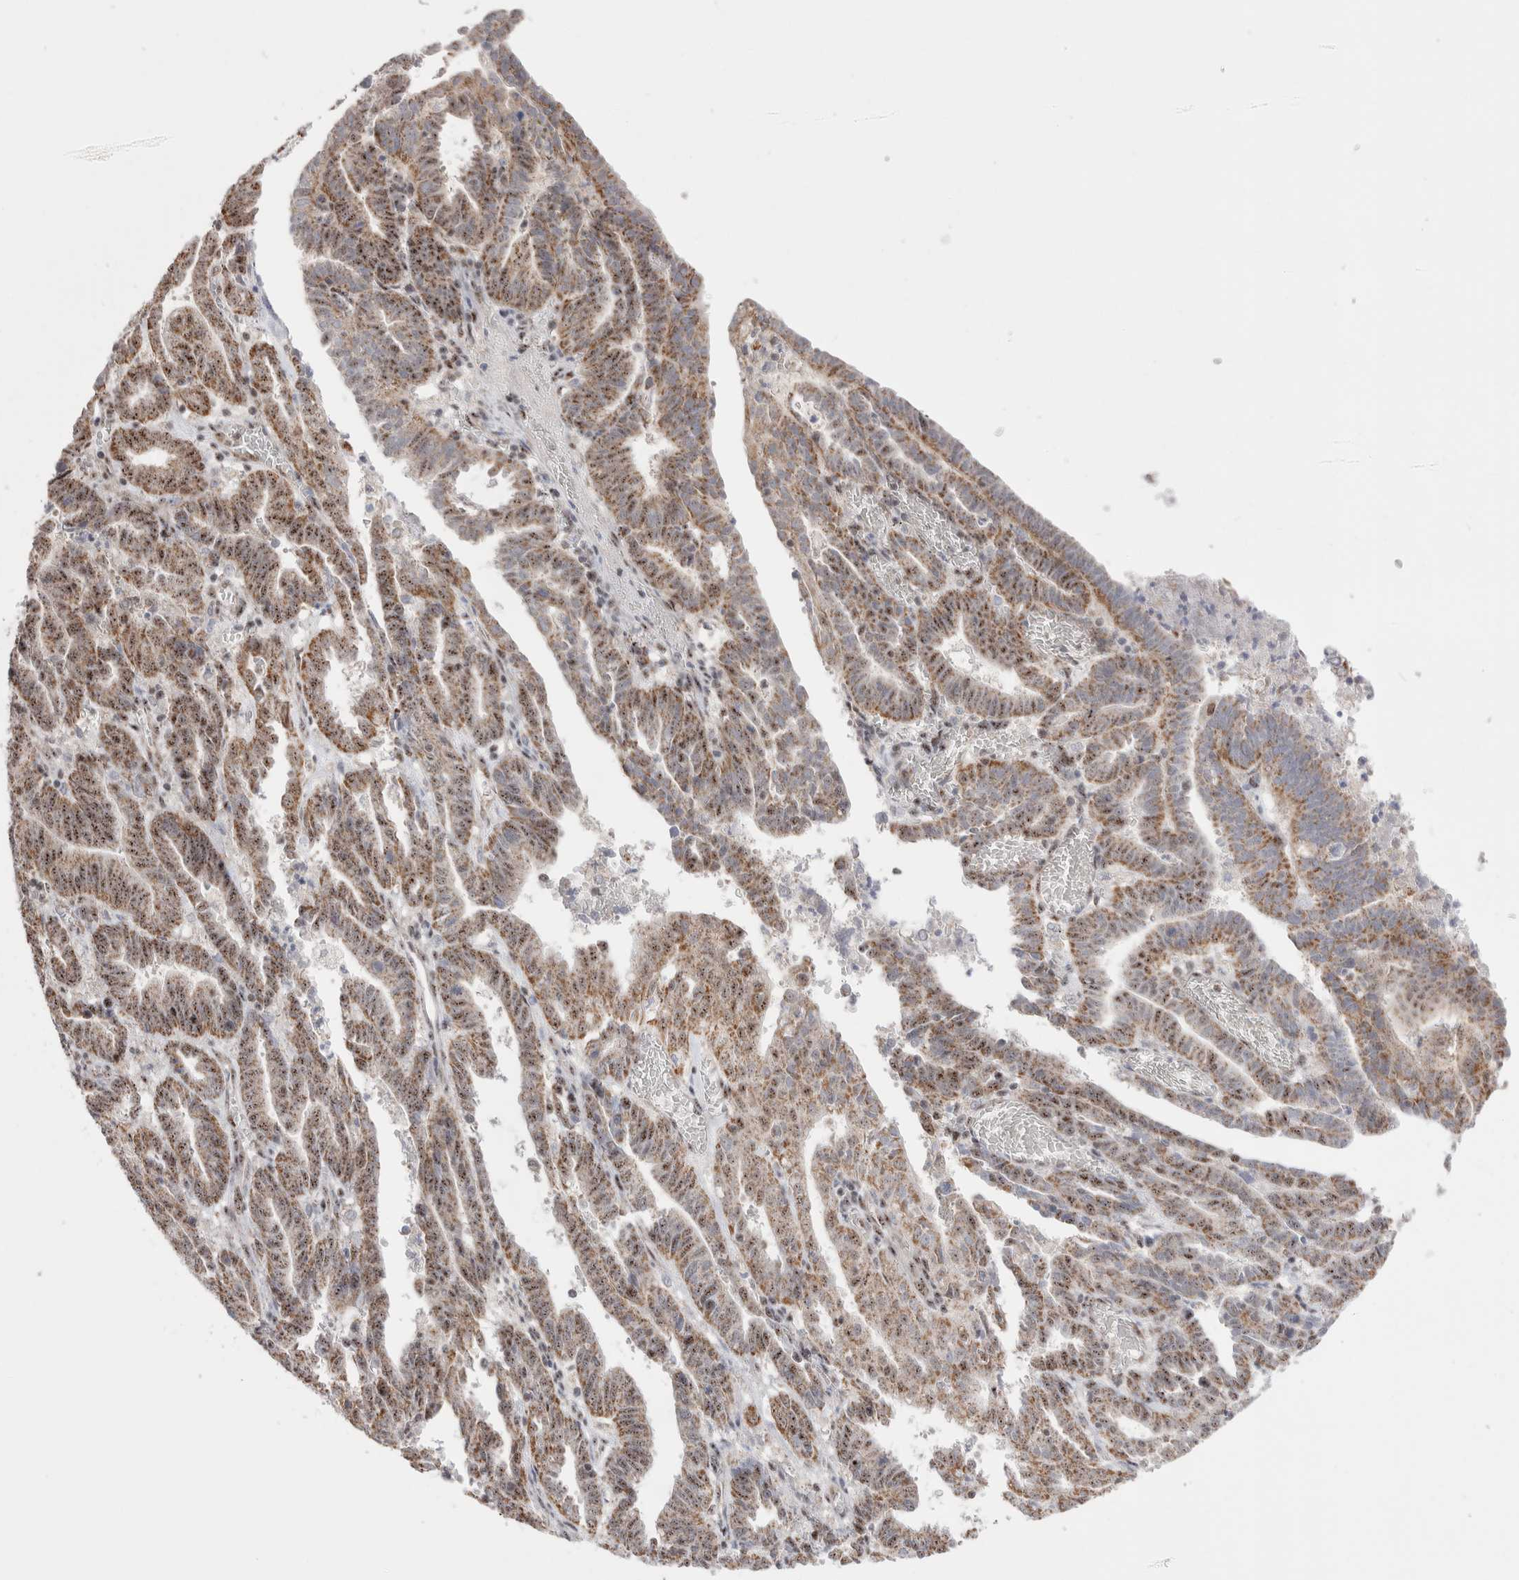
{"staining": {"intensity": "moderate", "quantity": ">75%", "location": "cytoplasmic/membranous,nuclear"}, "tissue": "endometrial cancer", "cell_type": "Tumor cells", "image_type": "cancer", "snomed": [{"axis": "morphology", "description": "Adenocarcinoma, NOS"}, {"axis": "topography", "description": "Uterus"}], "caption": "This is an image of IHC staining of adenocarcinoma (endometrial), which shows moderate expression in the cytoplasmic/membranous and nuclear of tumor cells.", "gene": "ZNF695", "patient": {"sex": "female", "age": 83}}